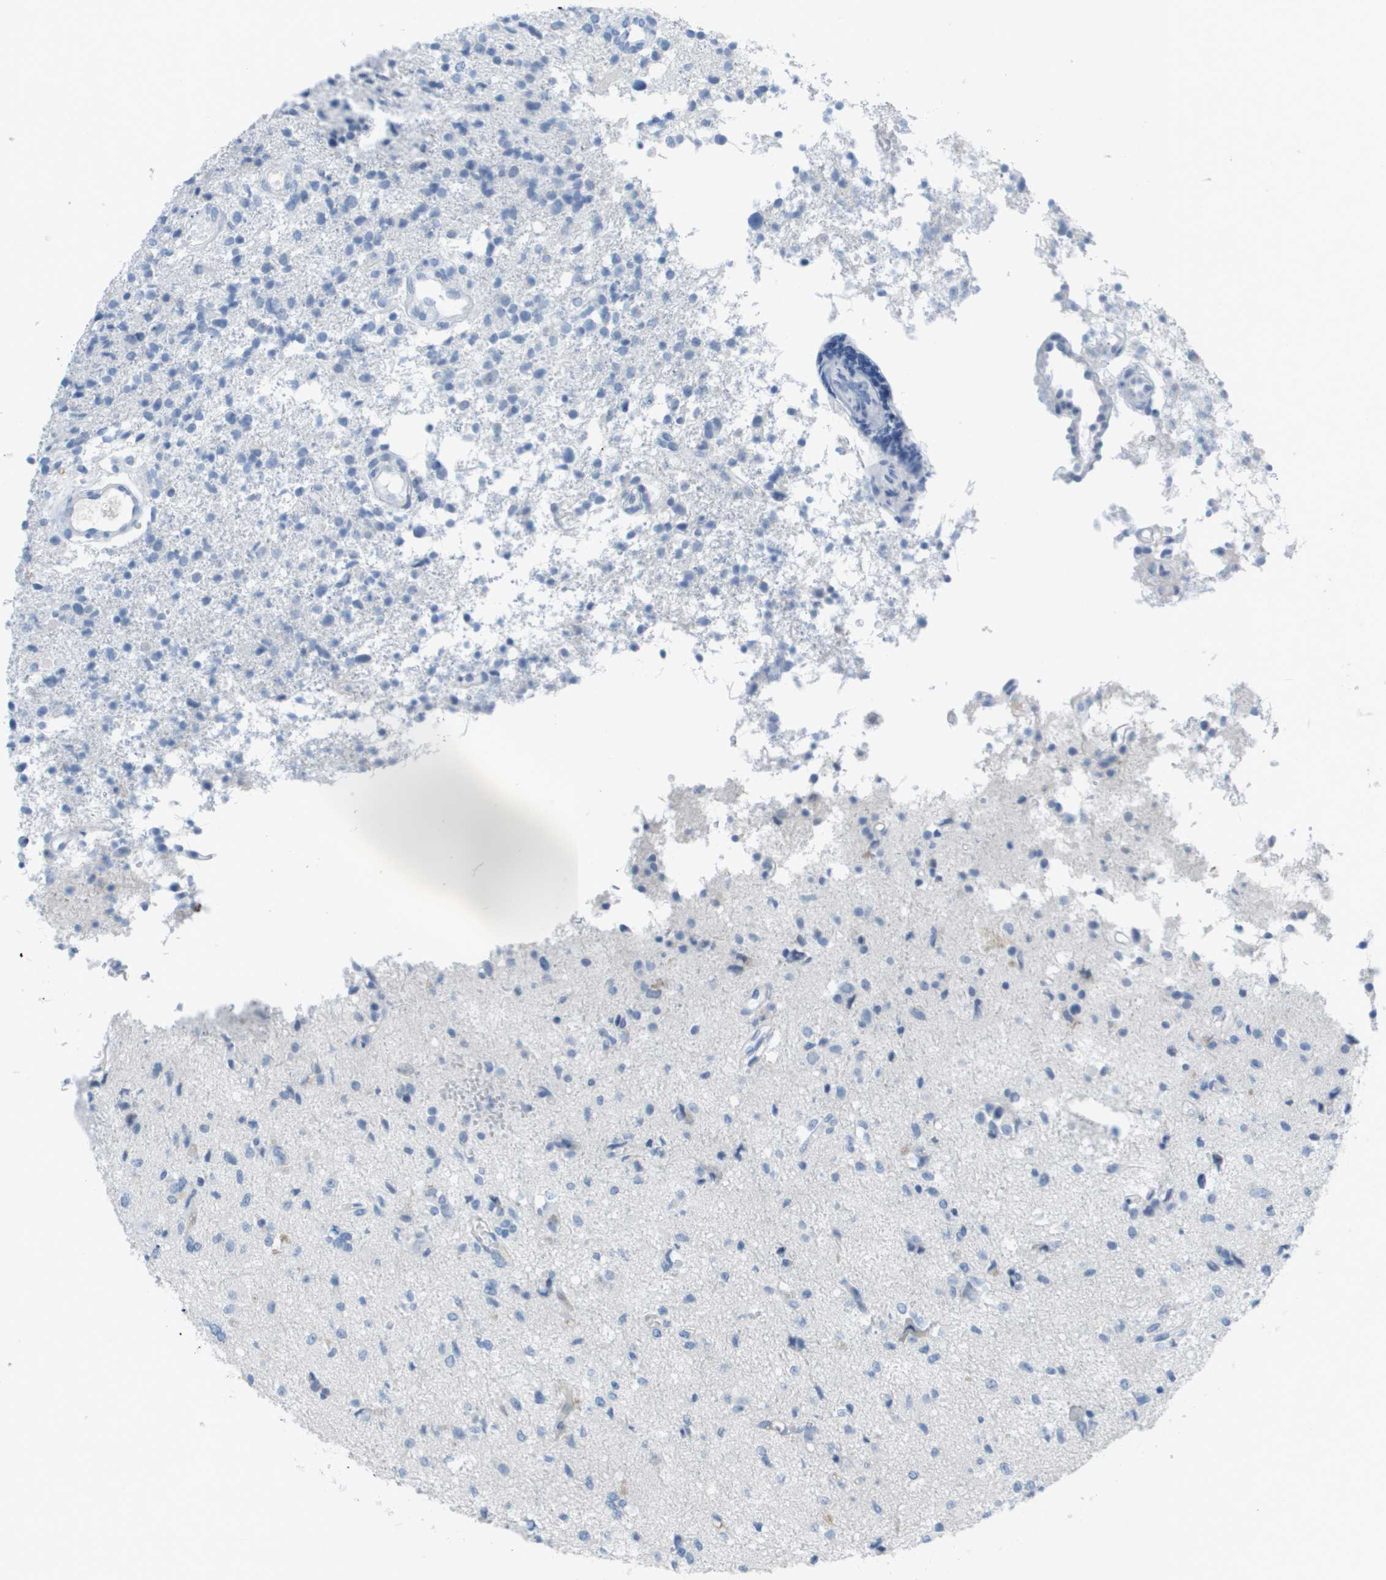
{"staining": {"intensity": "negative", "quantity": "none", "location": "none"}, "tissue": "glioma", "cell_type": "Tumor cells", "image_type": "cancer", "snomed": [{"axis": "morphology", "description": "Glioma, malignant, High grade"}, {"axis": "topography", "description": "Brain"}], "caption": "Tumor cells are negative for protein expression in human malignant glioma (high-grade).", "gene": "GPR18", "patient": {"sex": "female", "age": 59}}